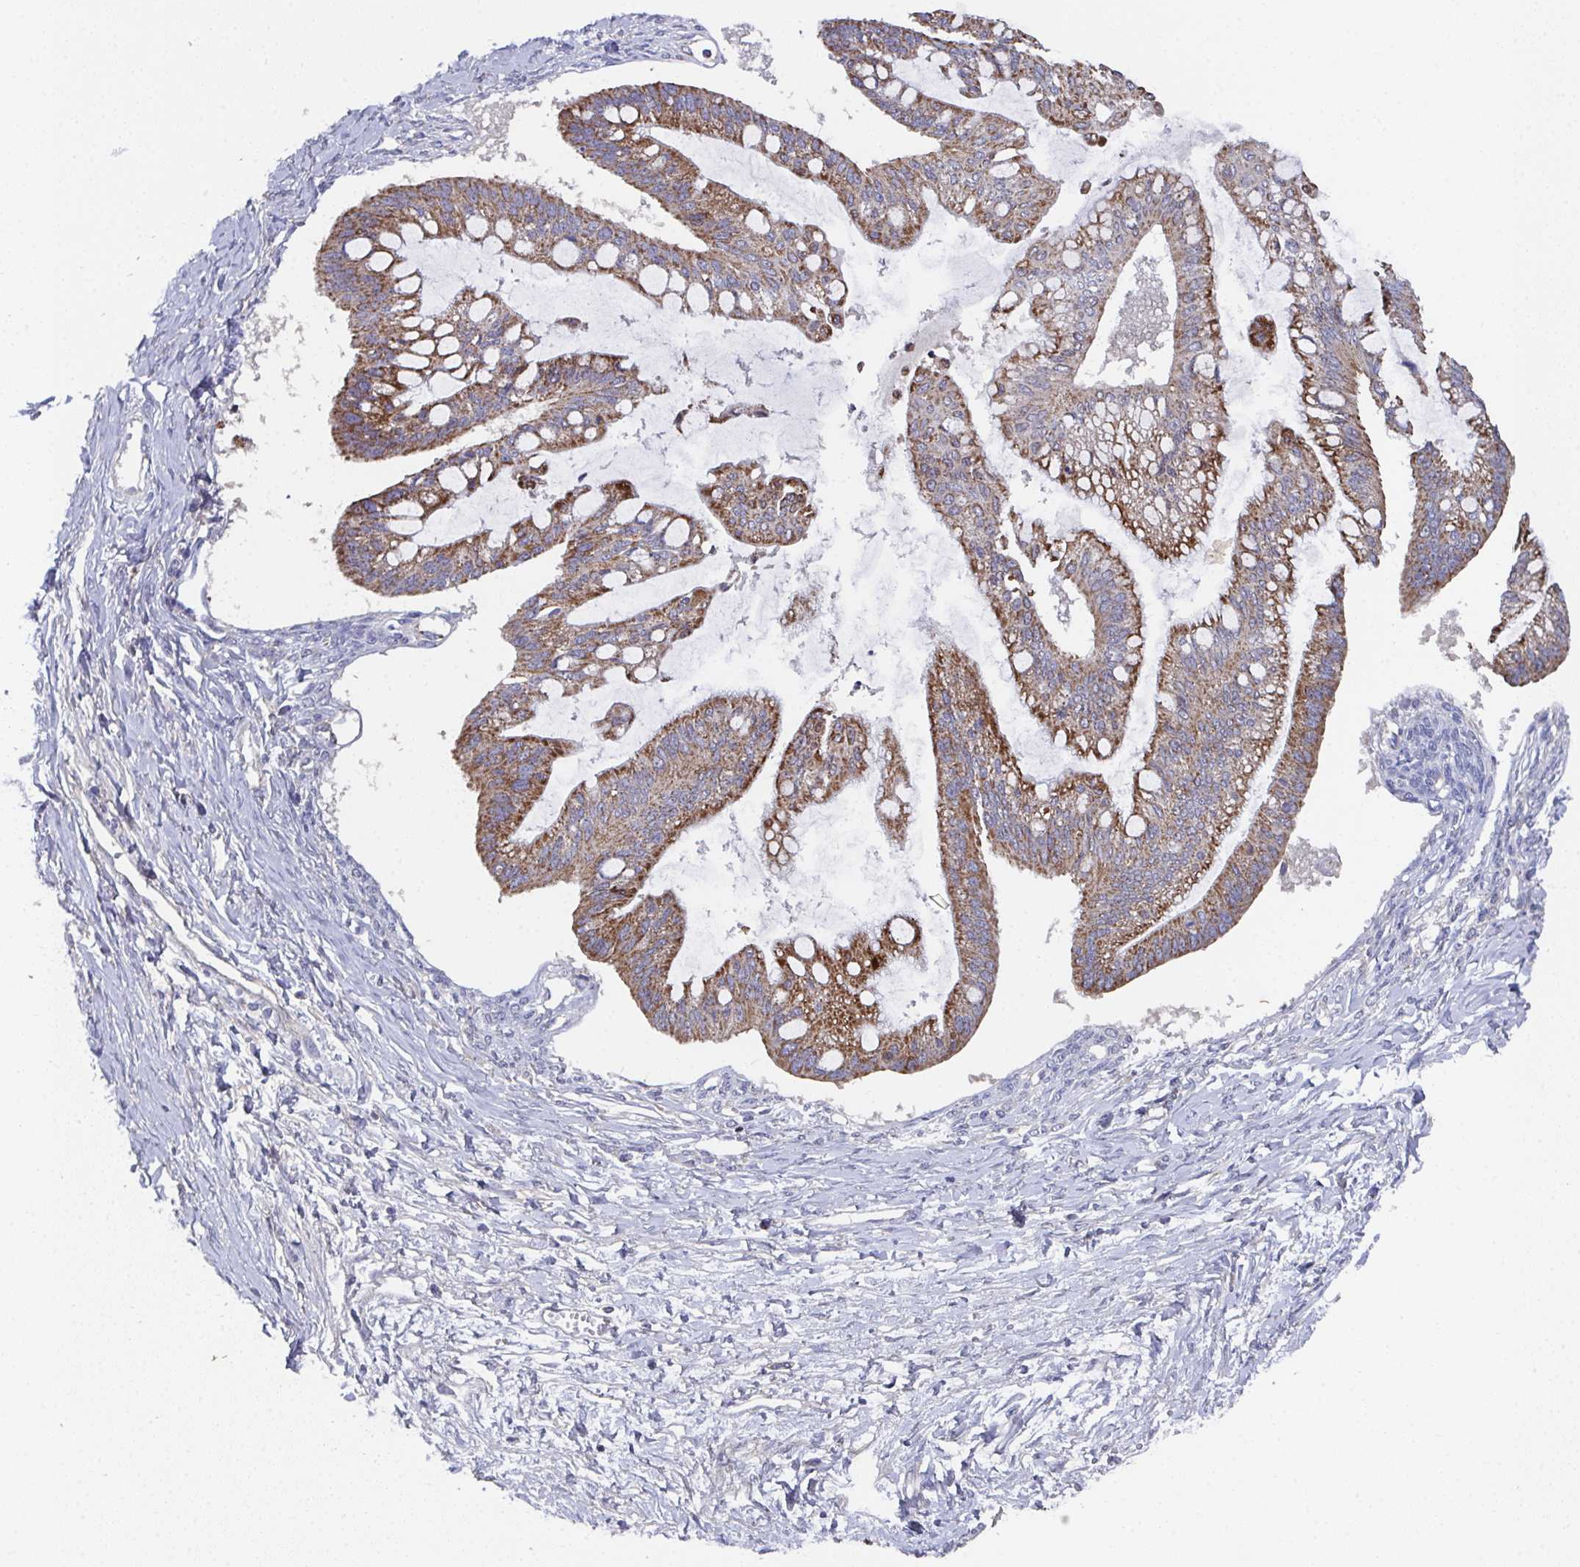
{"staining": {"intensity": "moderate", "quantity": ">75%", "location": "cytoplasmic/membranous"}, "tissue": "ovarian cancer", "cell_type": "Tumor cells", "image_type": "cancer", "snomed": [{"axis": "morphology", "description": "Cystadenocarcinoma, mucinous, NOS"}, {"axis": "topography", "description": "Ovary"}], "caption": "Immunohistochemical staining of ovarian cancer (mucinous cystadenocarcinoma) demonstrates medium levels of moderate cytoplasmic/membranous protein staining in about >75% of tumor cells.", "gene": "MT-ND3", "patient": {"sex": "female", "age": 73}}